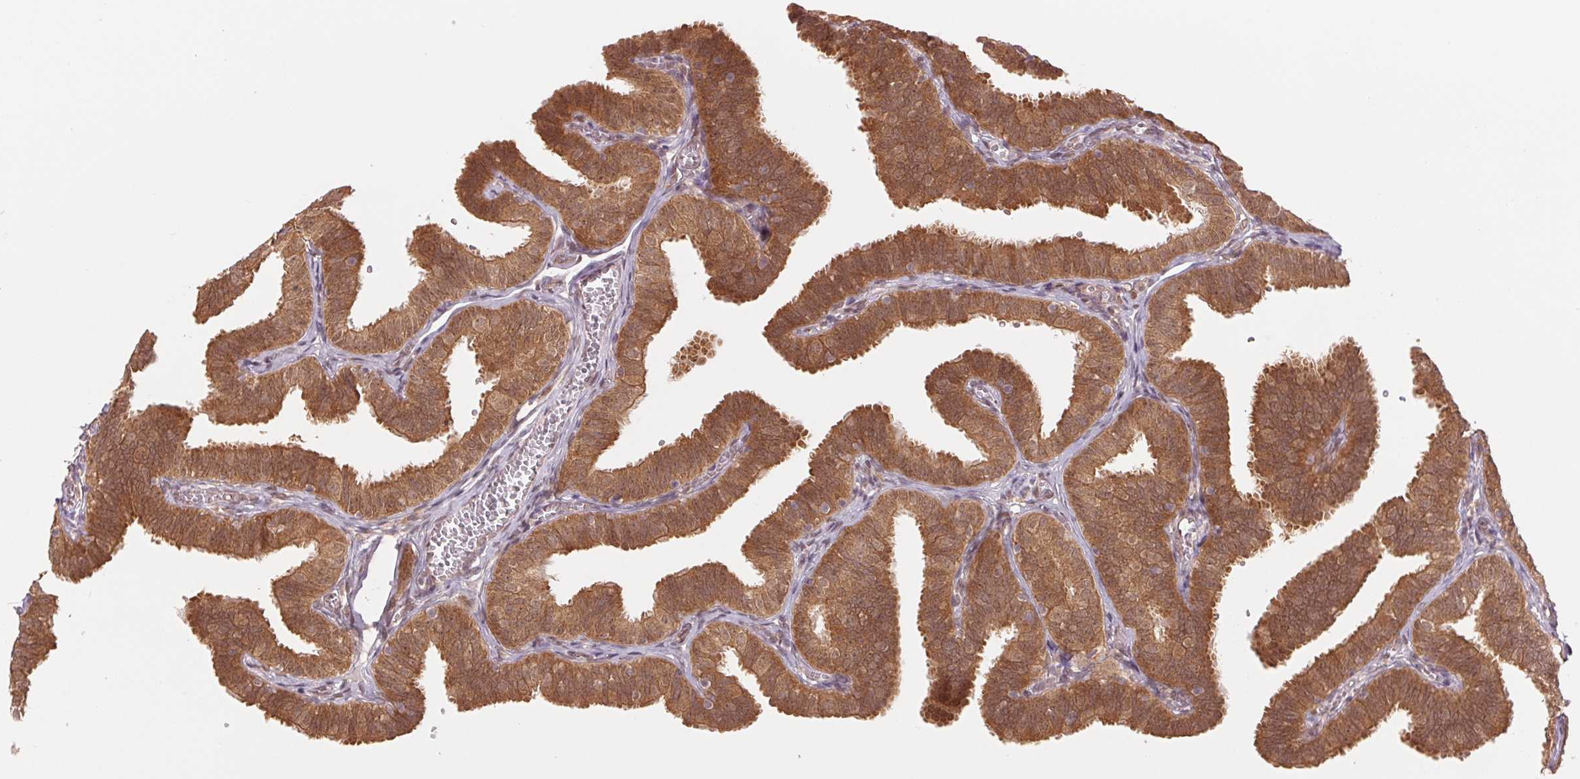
{"staining": {"intensity": "moderate", "quantity": ">75%", "location": "cytoplasmic/membranous"}, "tissue": "fallopian tube", "cell_type": "Glandular cells", "image_type": "normal", "snomed": [{"axis": "morphology", "description": "Normal tissue, NOS"}, {"axis": "topography", "description": "Fallopian tube"}], "caption": "The photomicrograph displays immunohistochemical staining of normal fallopian tube. There is moderate cytoplasmic/membranous expression is identified in approximately >75% of glandular cells. (brown staining indicates protein expression, while blue staining denotes nuclei).", "gene": "ERI3", "patient": {"sex": "female", "age": 25}}